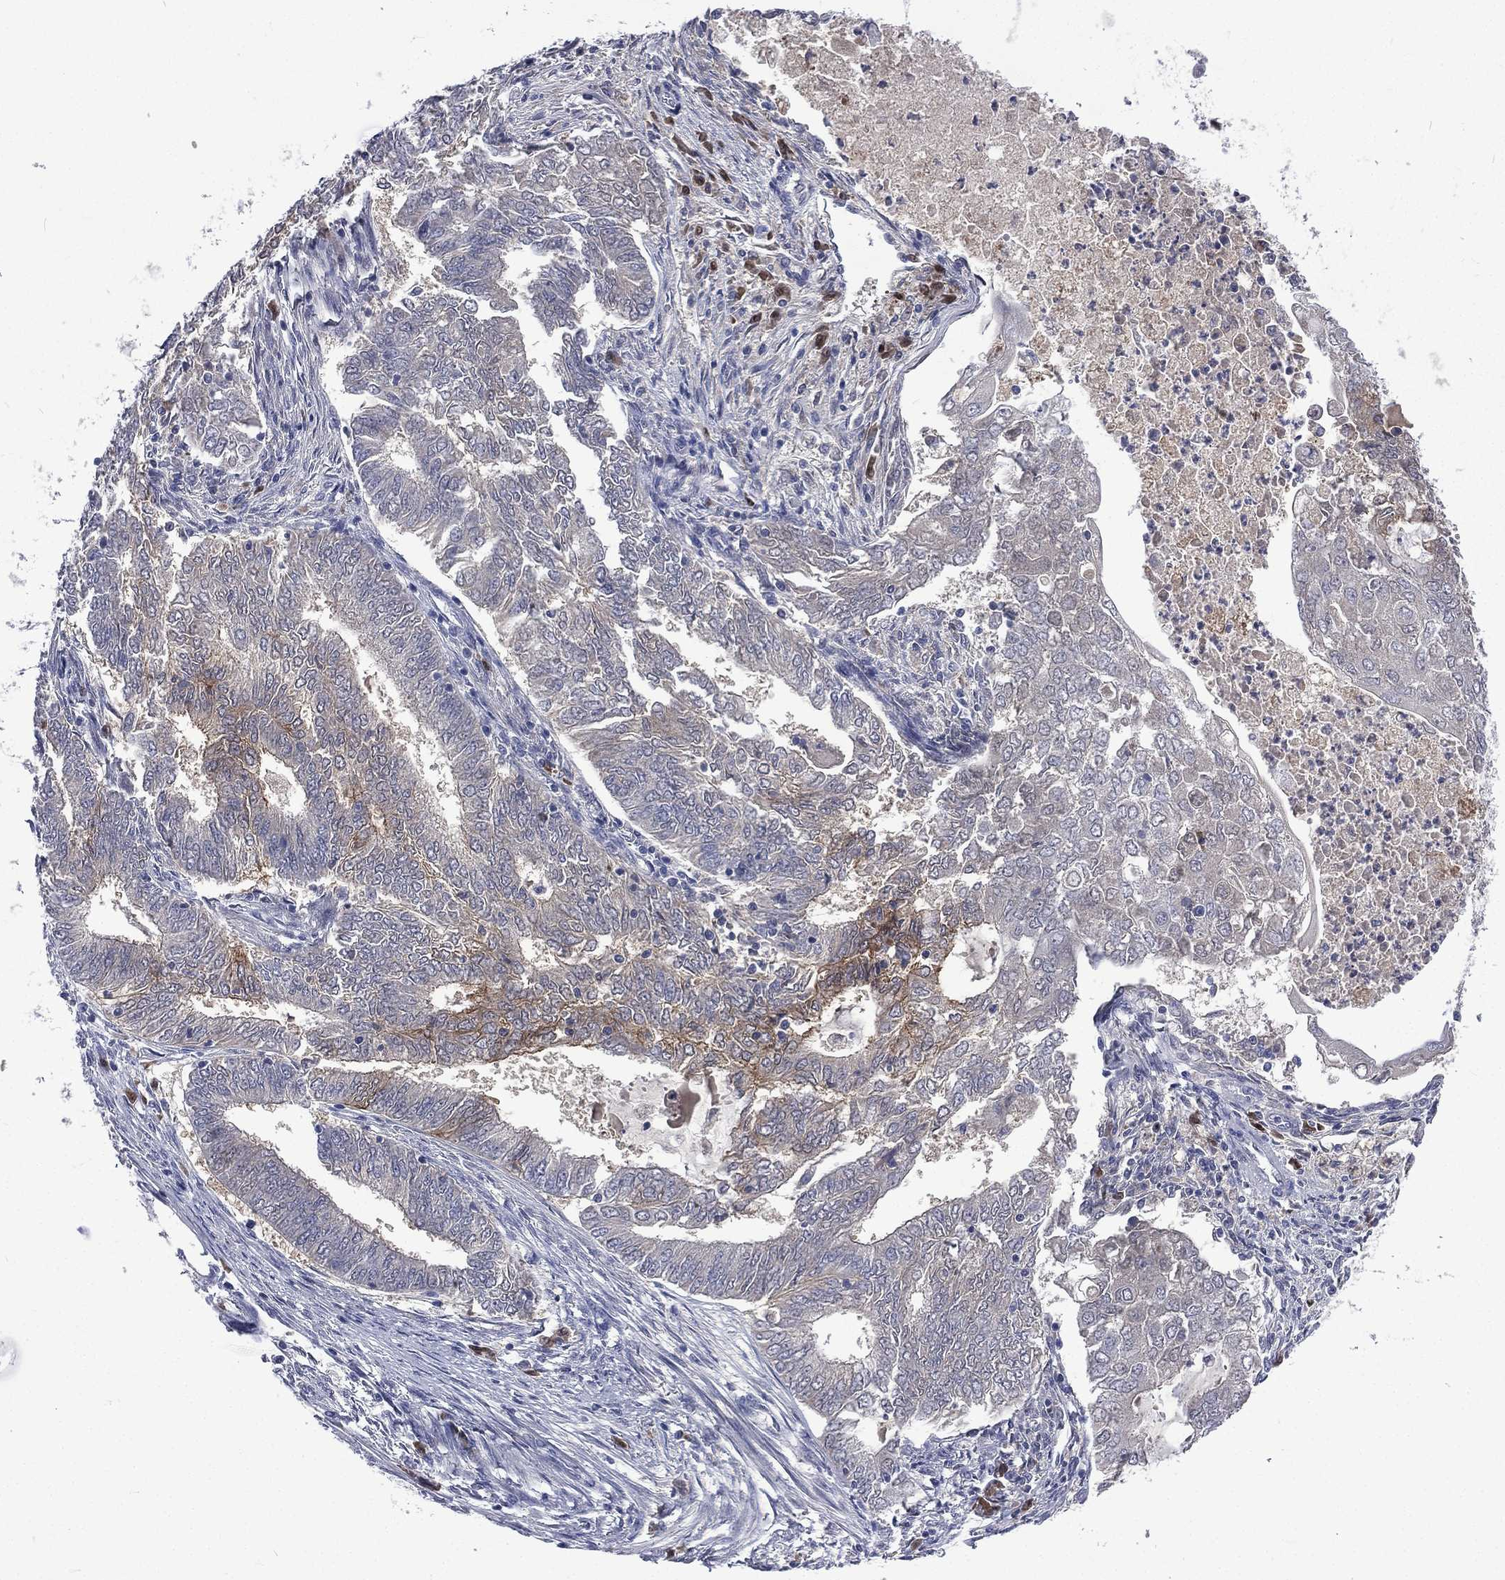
{"staining": {"intensity": "strong", "quantity": "<25%", "location": "cytoplasmic/membranous"}, "tissue": "endometrial cancer", "cell_type": "Tumor cells", "image_type": "cancer", "snomed": [{"axis": "morphology", "description": "Adenocarcinoma, NOS"}, {"axis": "topography", "description": "Endometrium"}], "caption": "A micrograph showing strong cytoplasmic/membranous positivity in about <25% of tumor cells in adenocarcinoma (endometrial), as visualized by brown immunohistochemical staining.", "gene": "CA12", "patient": {"sex": "female", "age": 62}}